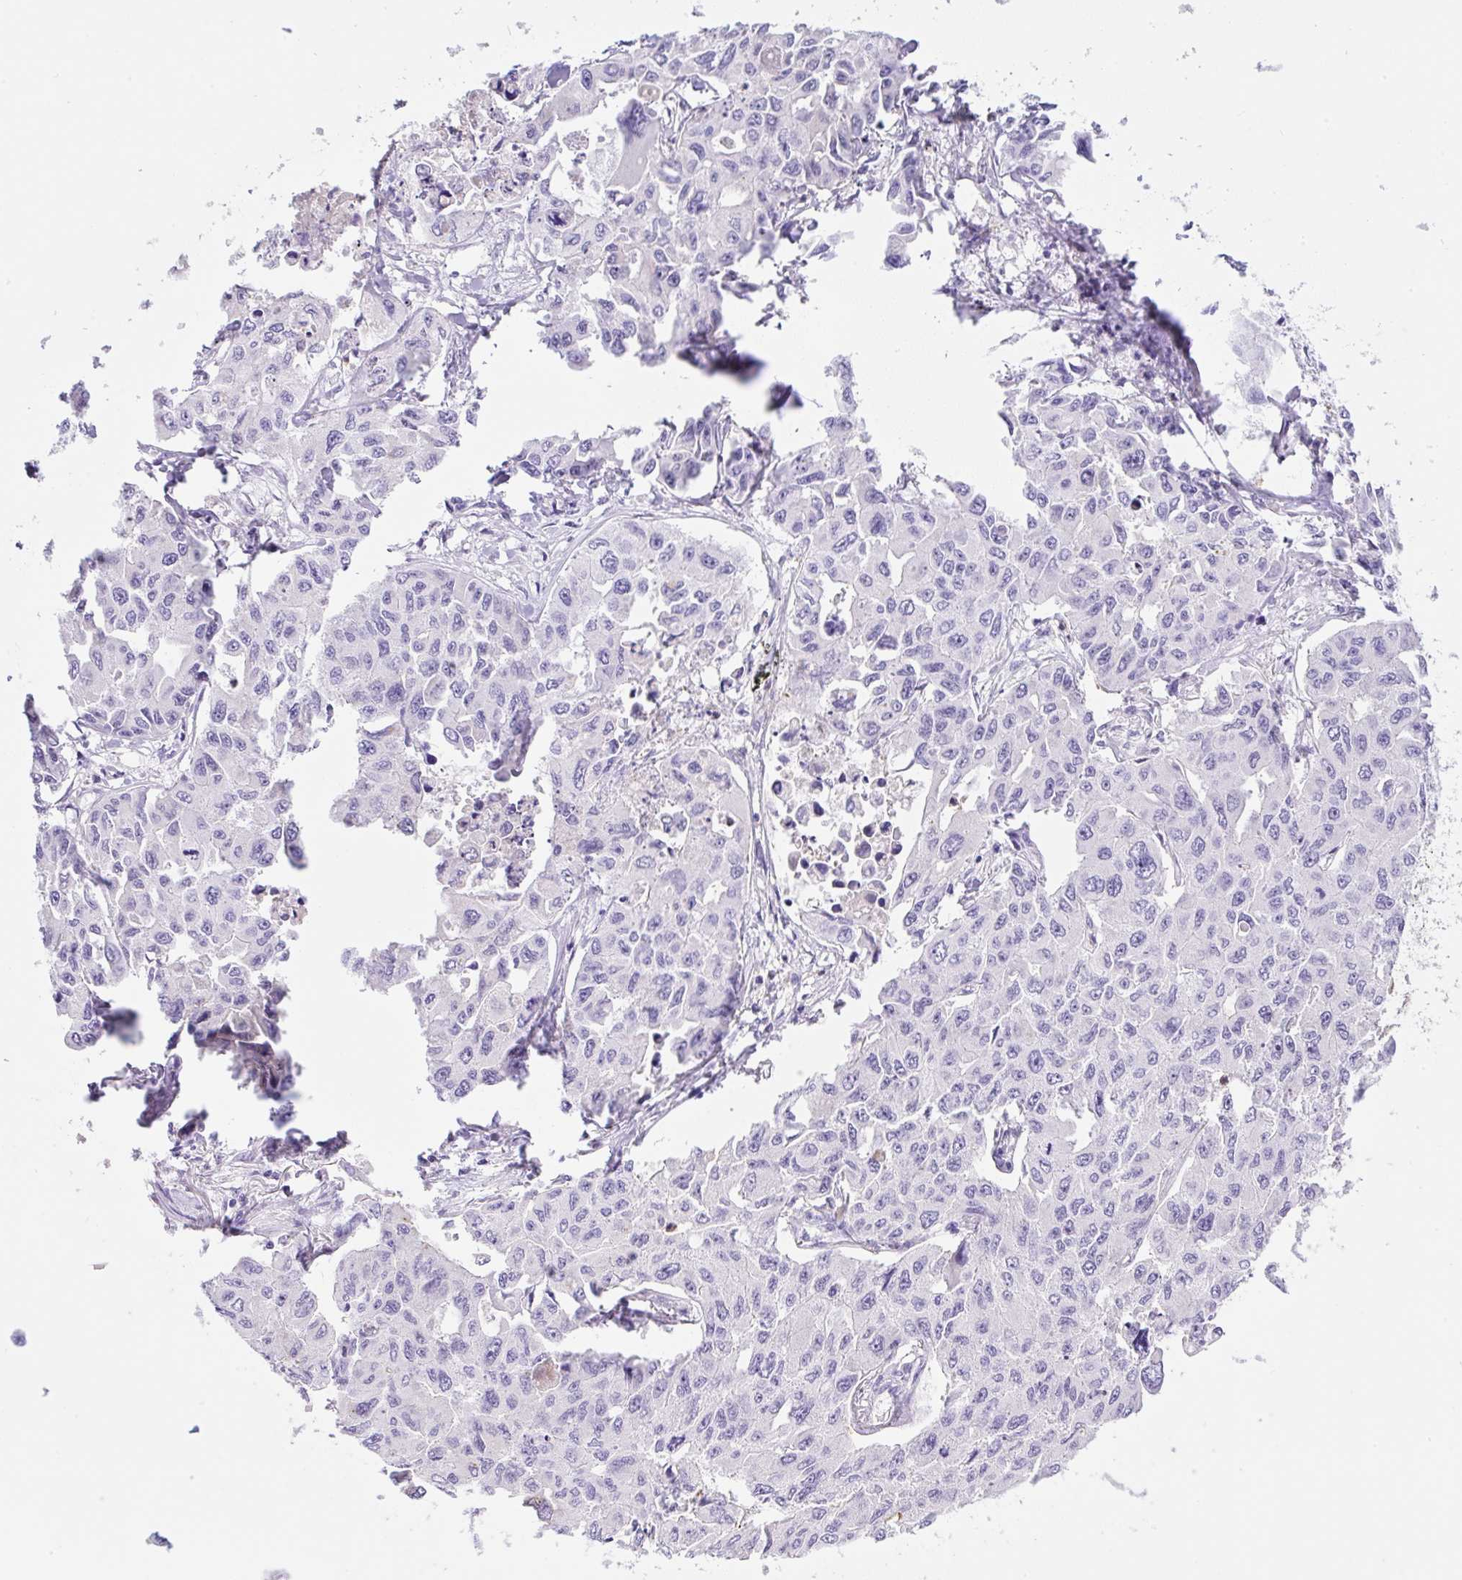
{"staining": {"intensity": "negative", "quantity": "none", "location": "none"}, "tissue": "lung cancer", "cell_type": "Tumor cells", "image_type": "cancer", "snomed": [{"axis": "morphology", "description": "Adenocarcinoma, NOS"}, {"axis": "topography", "description": "Lung"}], "caption": "Human lung cancer (adenocarcinoma) stained for a protein using IHC demonstrates no positivity in tumor cells.", "gene": "TDRD15", "patient": {"sex": "male", "age": 64}}